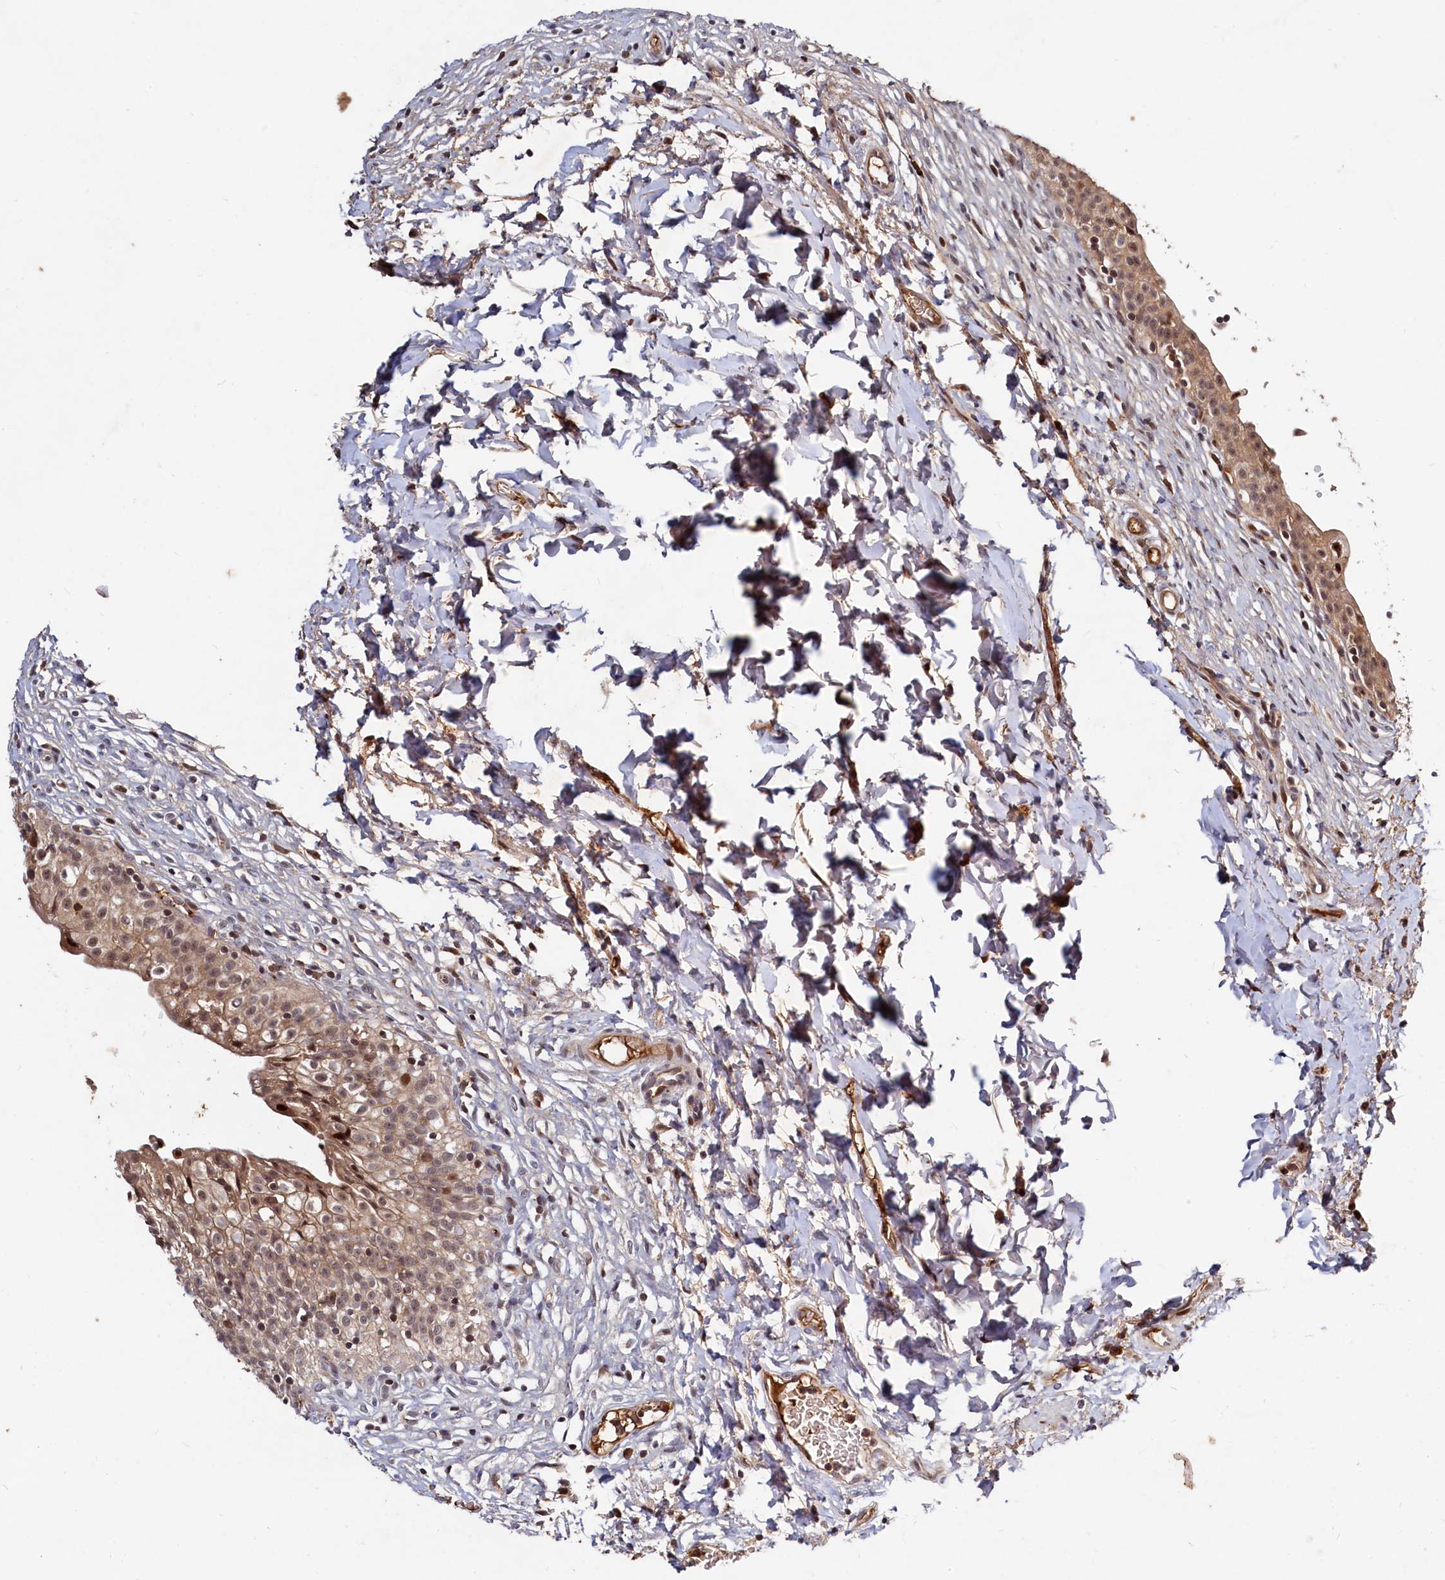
{"staining": {"intensity": "moderate", "quantity": ">75%", "location": "cytoplasmic/membranous,nuclear"}, "tissue": "urinary bladder", "cell_type": "Urothelial cells", "image_type": "normal", "snomed": [{"axis": "morphology", "description": "Normal tissue, NOS"}, {"axis": "topography", "description": "Urinary bladder"}], "caption": "A medium amount of moderate cytoplasmic/membranous,nuclear staining is appreciated in about >75% of urothelial cells in normal urinary bladder. Using DAB (3,3'-diaminobenzidine) (brown) and hematoxylin (blue) stains, captured at high magnification using brightfield microscopy.", "gene": "TRAPPC4", "patient": {"sex": "male", "age": 55}}